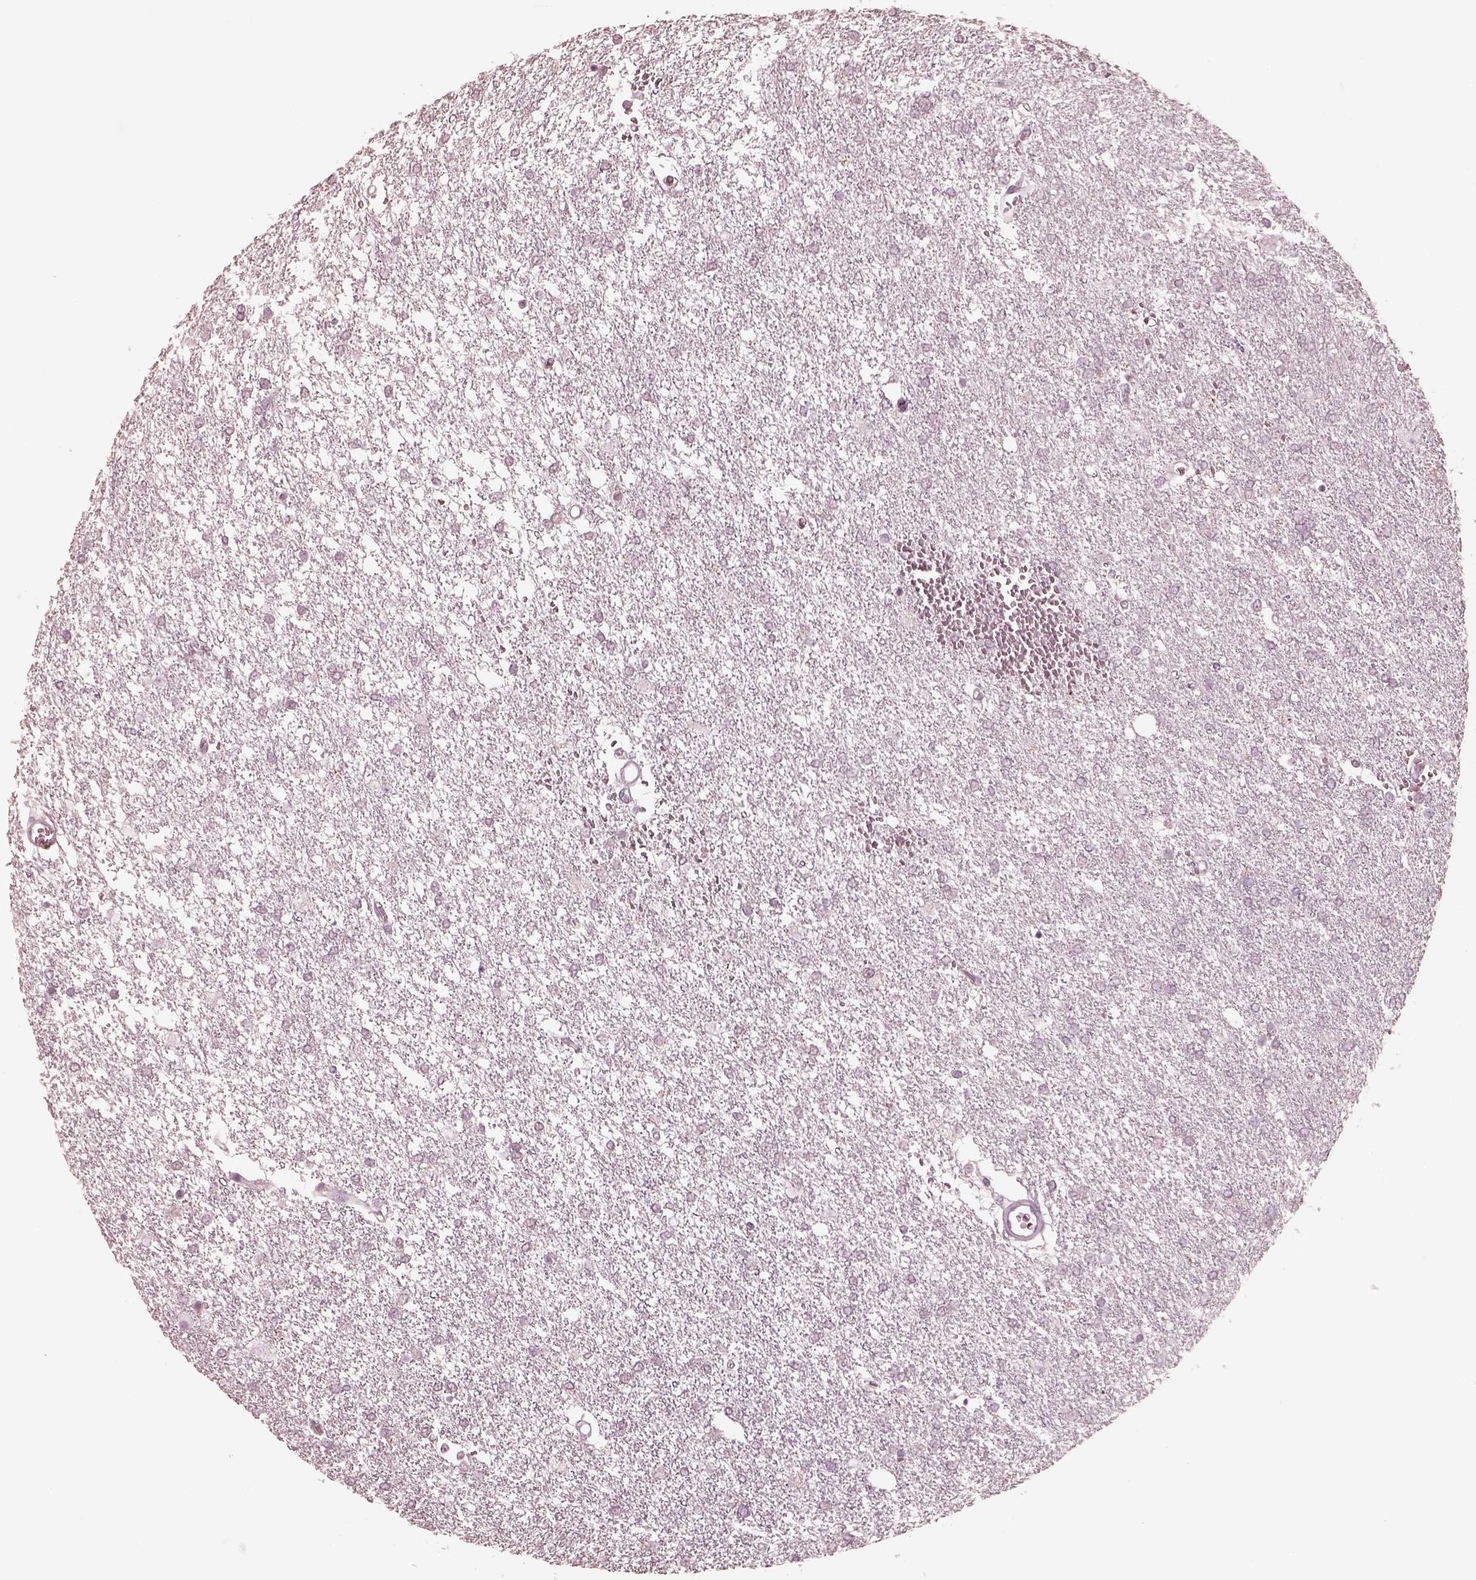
{"staining": {"intensity": "negative", "quantity": "none", "location": "none"}, "tissue": "glioma", "cell_type": "Tumor cells", "image_type": "cancer", "snomed": [{"axis": "morphology", "description": "Glioma, malignant, High grade"}, {"axis": "topography", "description": "Brain"}], "caption": "Tumor cells show no significant staining in glioma.", "gene": "RAB3C", "patient": {"sex": "female", "age": 61}}